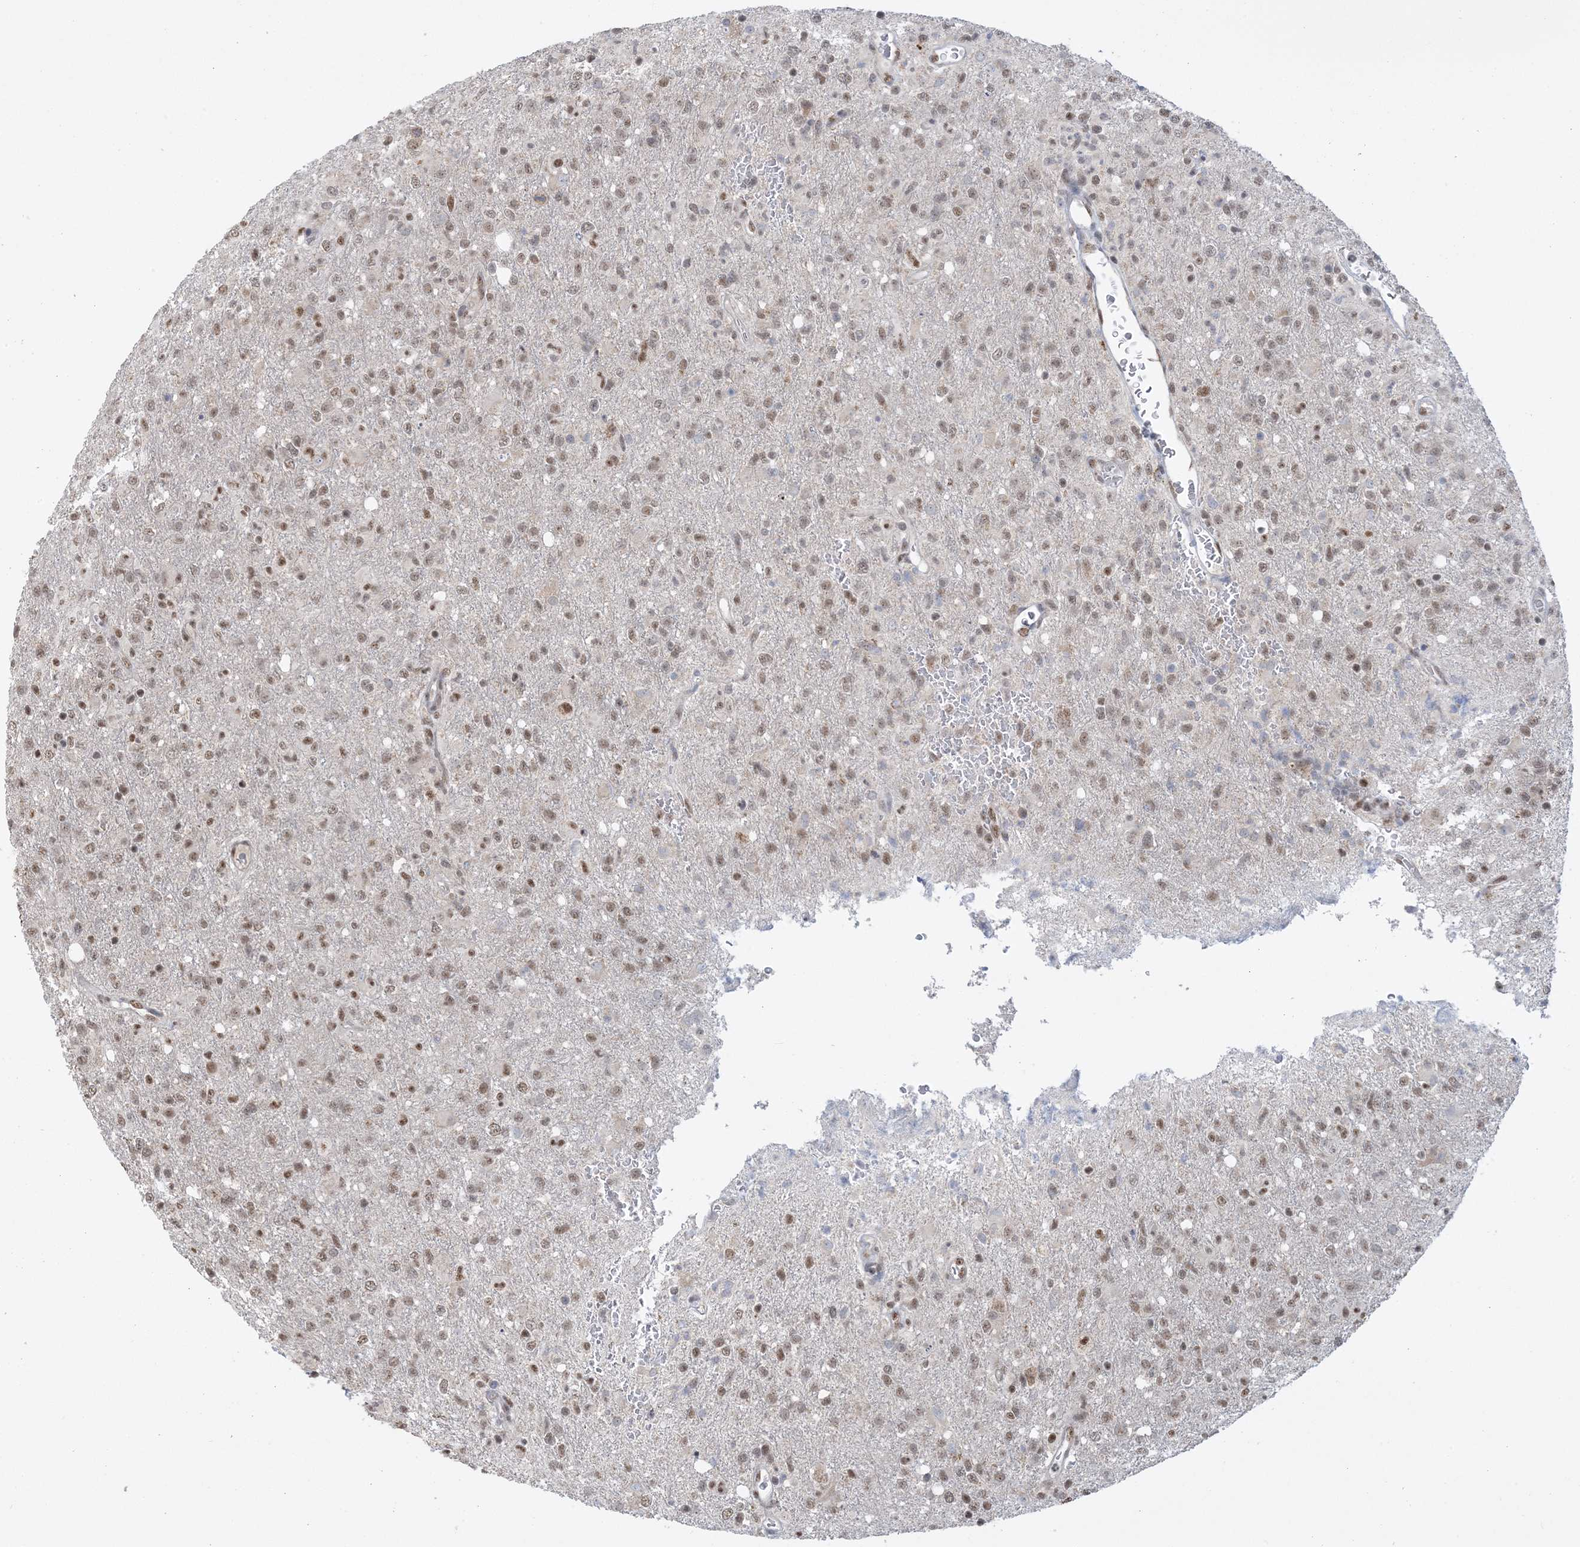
{"staining": {"intensity": "weak", "quantity": ">75%", "location": "nuclear"}, "tissue": "glioma", "cell_type": "Tumor cells", "image_type": "cancer", "snomed": [{"axis": "morphology", "description": "Glioma, malignant, High grade"}, {"axis": "topography", "description": "Brain"}], "caption": "A brown stain labels weak nuclear expression of a protein in glioma tumor cells. Nuclei are stained in blue.", "gene": "TRMT10C", "patient": {"sex": "female", "age": 57}}